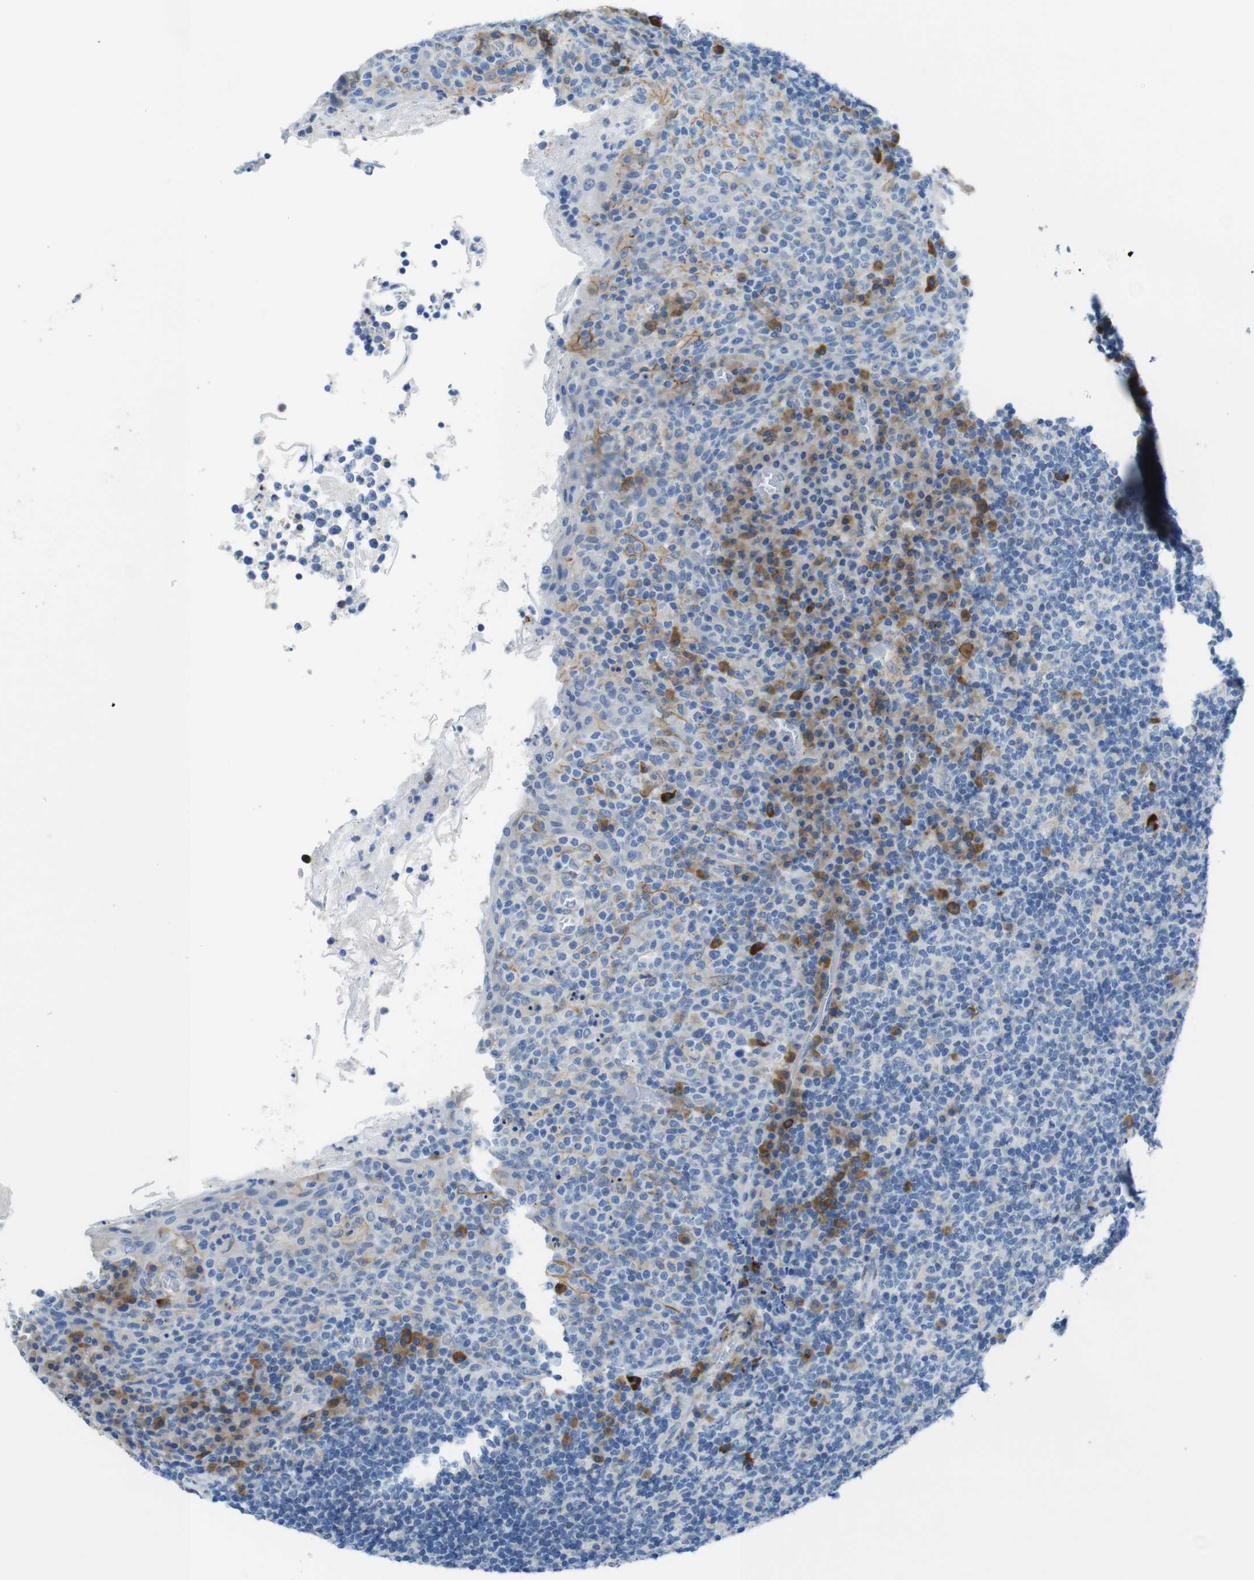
{"staining": {"intensity": "negative", "quantity": "none", "location": "none"}, "tissue": "tonsil", "cell_type": "Germinal center cells", "image_type": "normal", "snomed": [{"axis": "morphology", "description": "Normal tissue, NOS"}, {"axis": "topography", "description": "Tonsil"}], "caption": "This is an immunohistochemistry micrograph of unremarkable human tonsil. There is no positivity in germinal center cells.", "gene": "CLMN", "patient": {"sex": "male", "age": 17}}